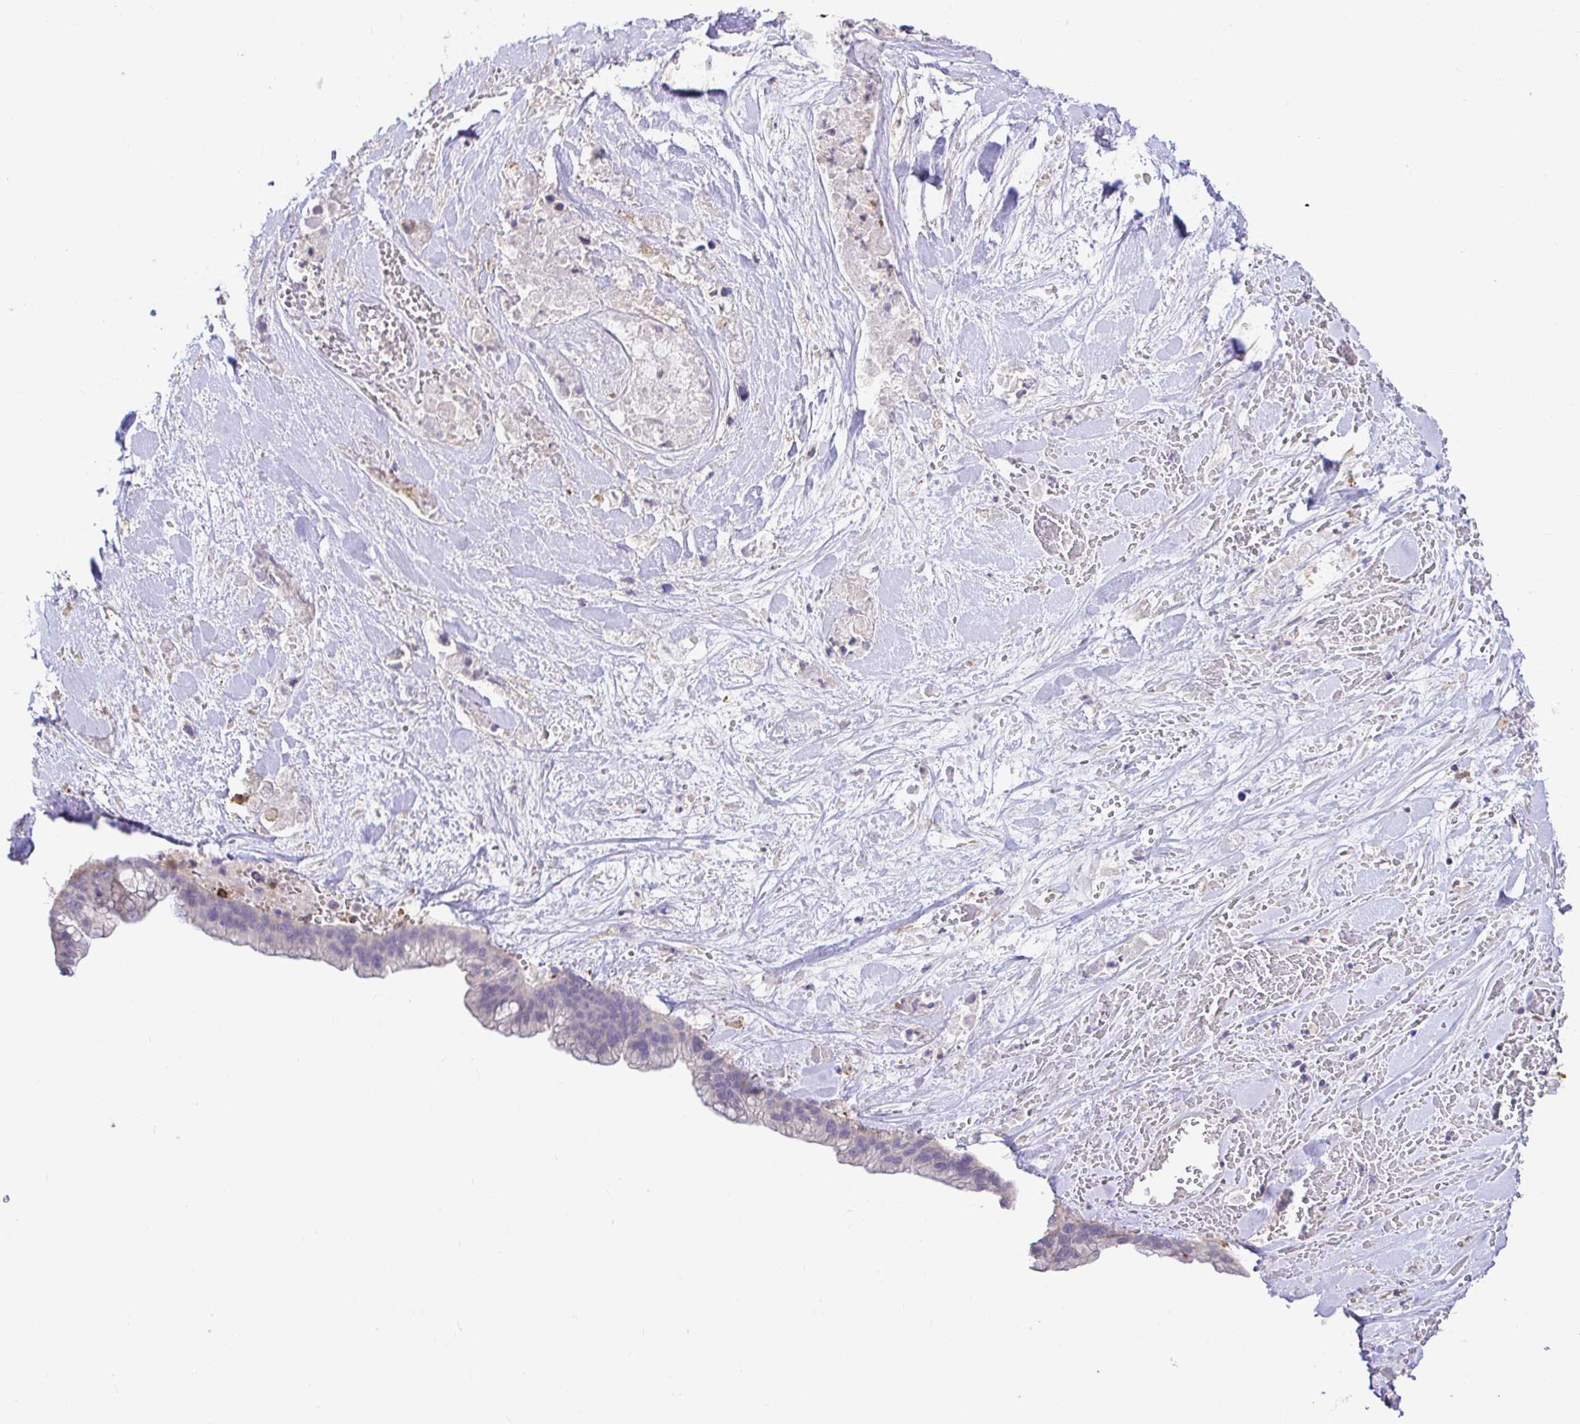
{"staining": {"intensity": "negative", "quantity": "none", "location": "none"}, "tissue": "pancreatic cancer", "cell_type": "Tumor cells", "image_type": "cancer", "snomed": [{"axis": "morphology", "description": "Adenocarcinoma, NOS"}, {"axis": "topography", "description": "Pancreas"}], "caption": "The immunohistochemistry (IHC) histopathology image has no significant positivity in tumor cells of pancreatic adenocarcinoma tissue. (DAB immunohistochemistry with hematoxylin counter stain).", "gene": "SKAP1", "patient": {"sex": "male", "age": 44}}